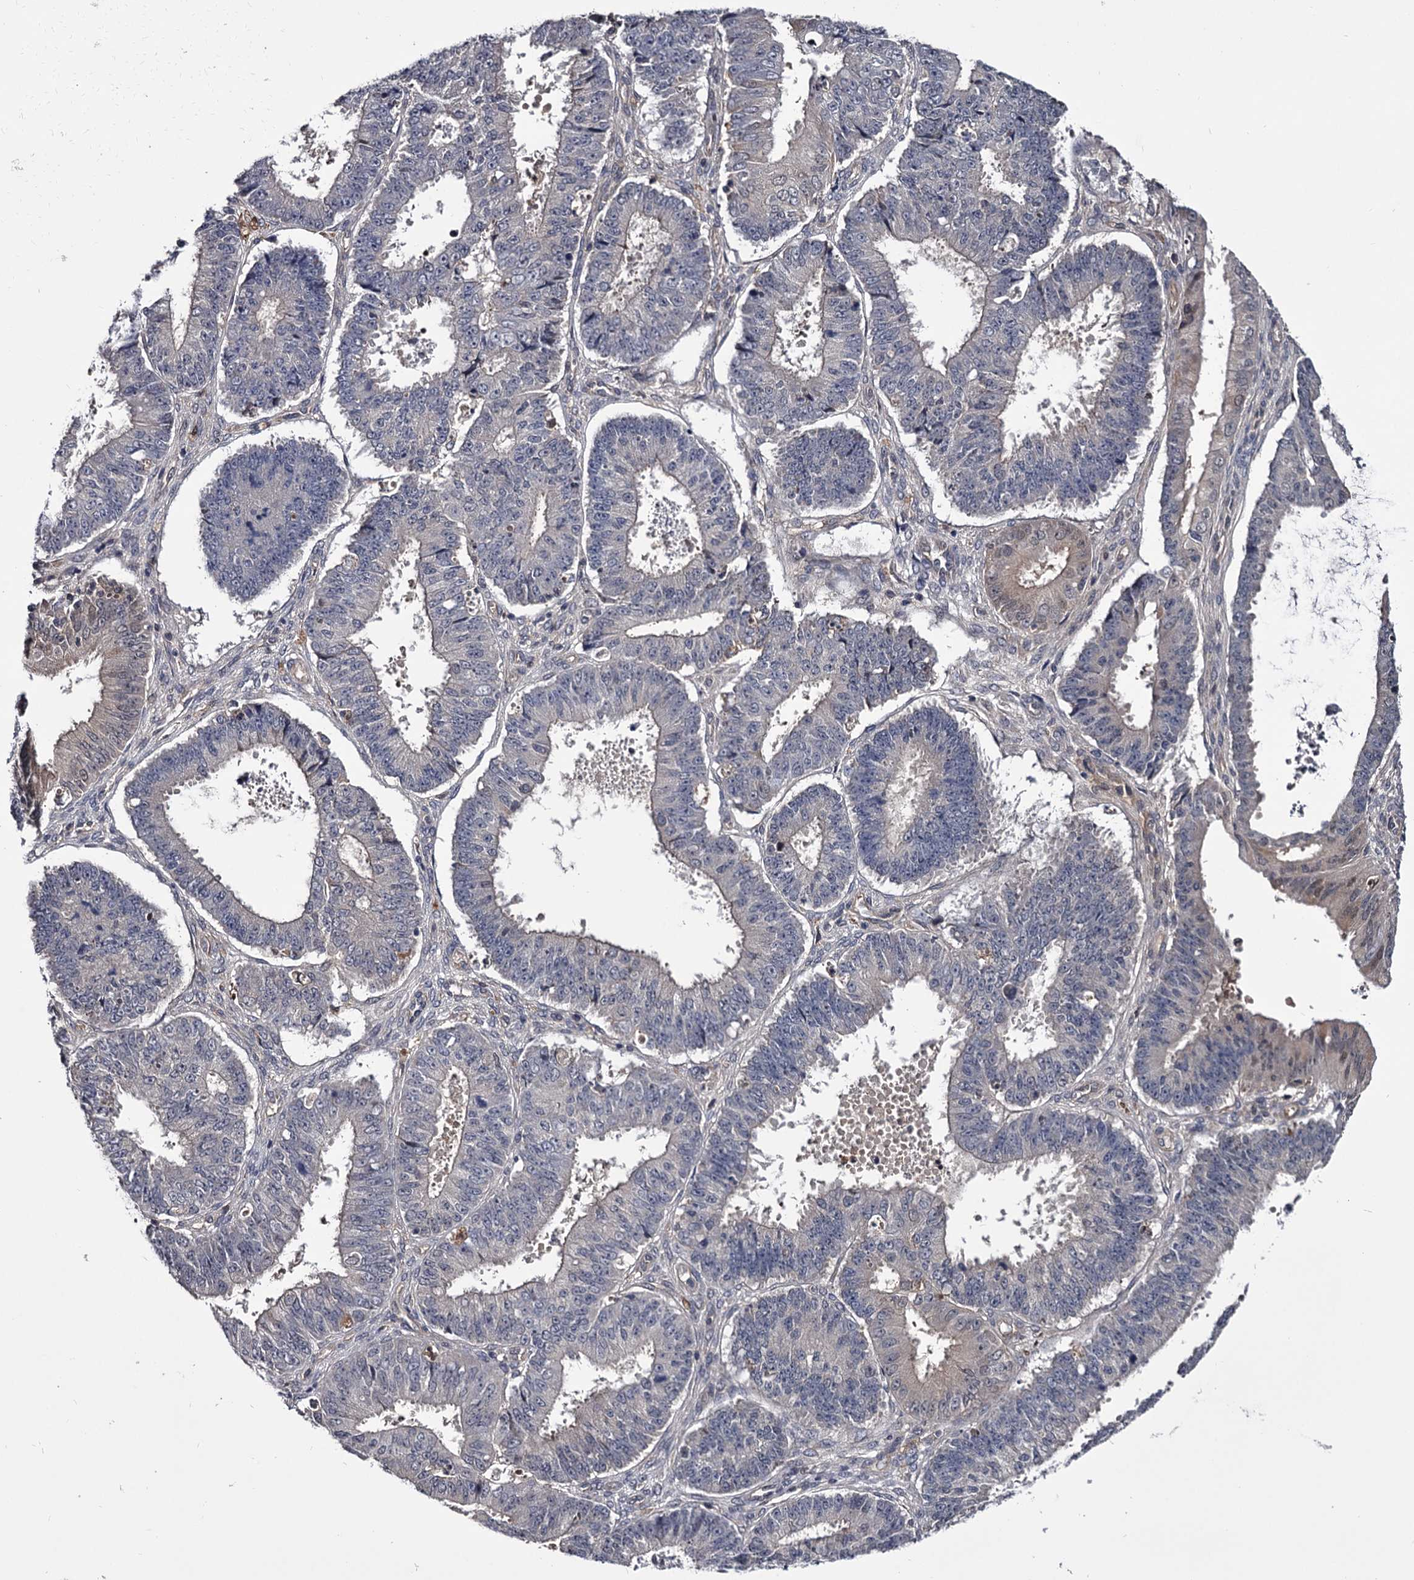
{"staining": {"intensity": "weak", "quantity": "<25%", "location": "cytoplasmic/membranous"}, "tissue": "ovarian cancer", "cell_type": "Tumor cells", "image_type": "cancer", "snomed": [{"axis": "morphology", "description": "Carcinoma, endometroid"}, {"axis": "topography", "description": "Appendix"}, {"axis": "topography", "description": "Ovary"}], "caption": "The IHC micrograph has no significant staining in tumor cells of ovarian cancer tissue.", "gene": "GSTO1", "patient": {"sex": "female", "age": 42}}